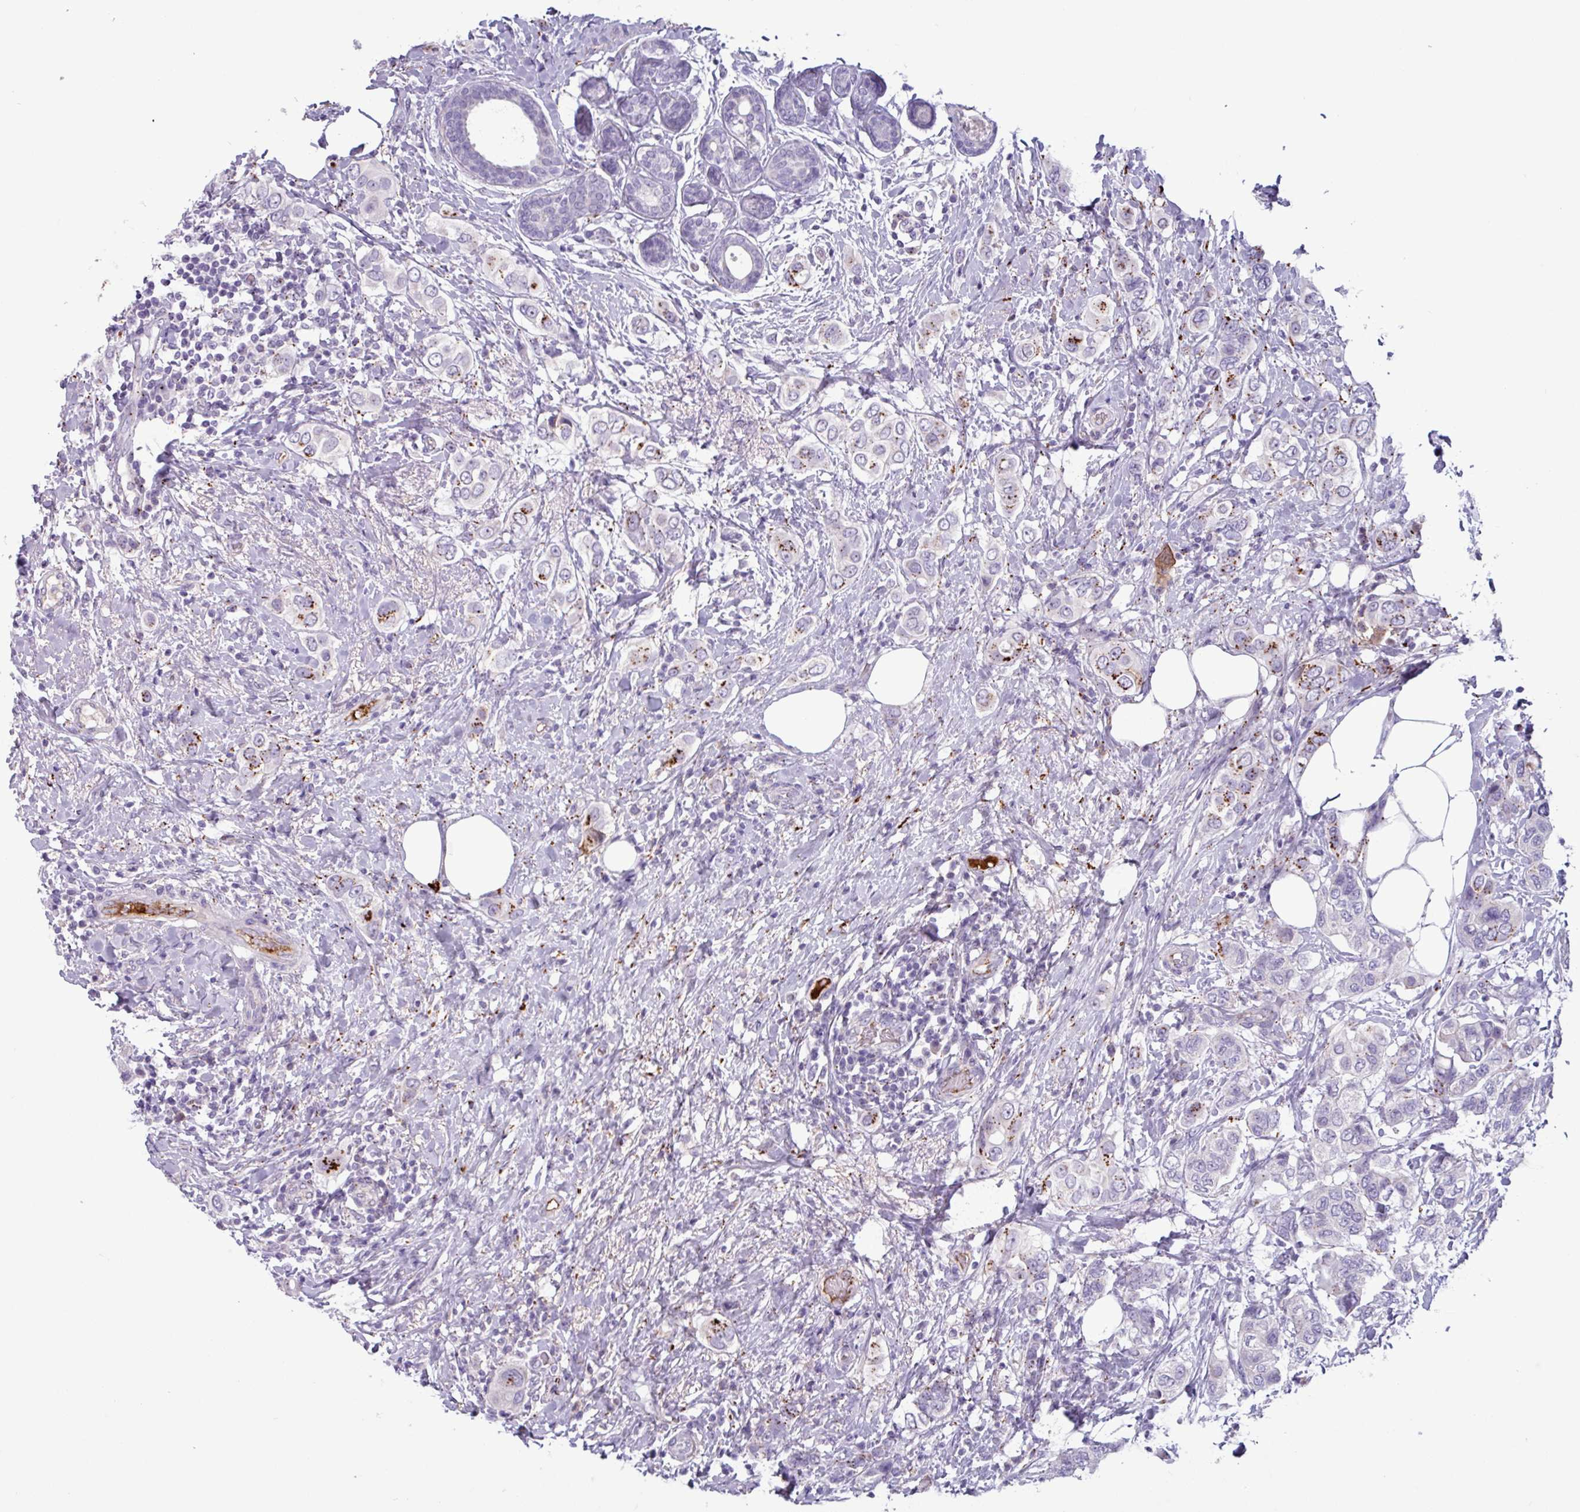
{"staining": {"intensity": "moderate", "quantity": "<25%", "location": "cytoplasmic/membranous"}, "tissue": "breast cancer", "cell_type": "Tumor cells", "image_type": "cancer", "snomed": [{"axis": "morphology", "description": "Lobular carcinoma"}, {"axis": "topography", "description": "Breast"}], "caption": "Human breast cancer stained with a brown dye shows moderate cytoplasmic/membranous positive staining in approximately <25% of tumor cells.", "gene": "PLIN2", "patient": {"sex": "female", "age": 51}}